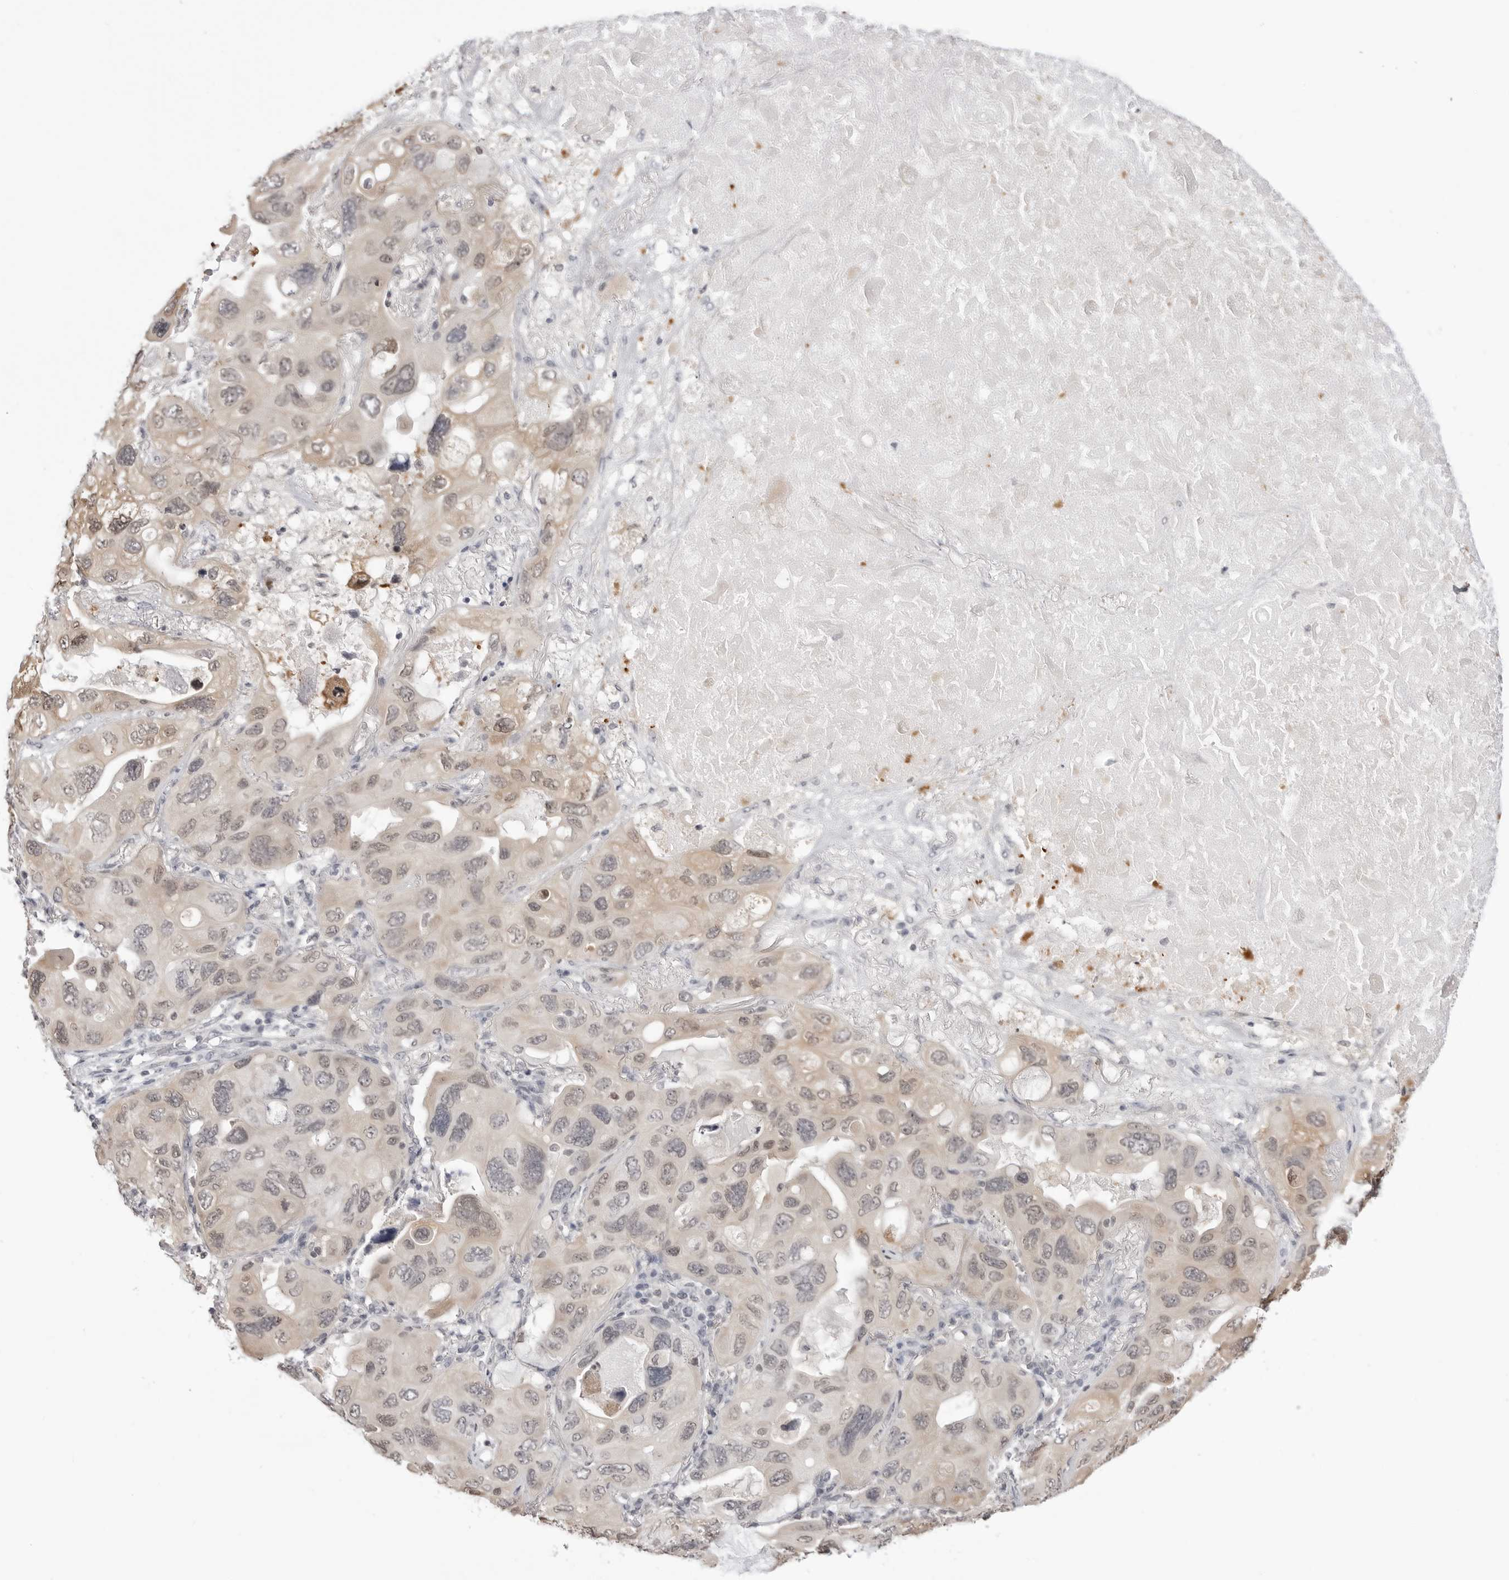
{"staining": {"intensity": "weak", "quantity": "<25%", "location": "cytoplasmic/membranous,nuclear"}, "tissue": "lung cancer", "cell_type": "Tumor cells", "image_type": "cancer", "snomed": [{"axis": "morphology", "description": "Squamous cell carcinoma, NOS"}, {"axis": "topography", "description": "Lung"}], "caption": "IHC of lung cancer shows no positivity in tumor cells. Brightfield microscopy of immunohistochemistry (IHC) stained with DAB (brown) and hematoxylin (blue), captured at high magnification.", "gene": "YWHAG", "patient": {"sex": "female", "age": 73}}